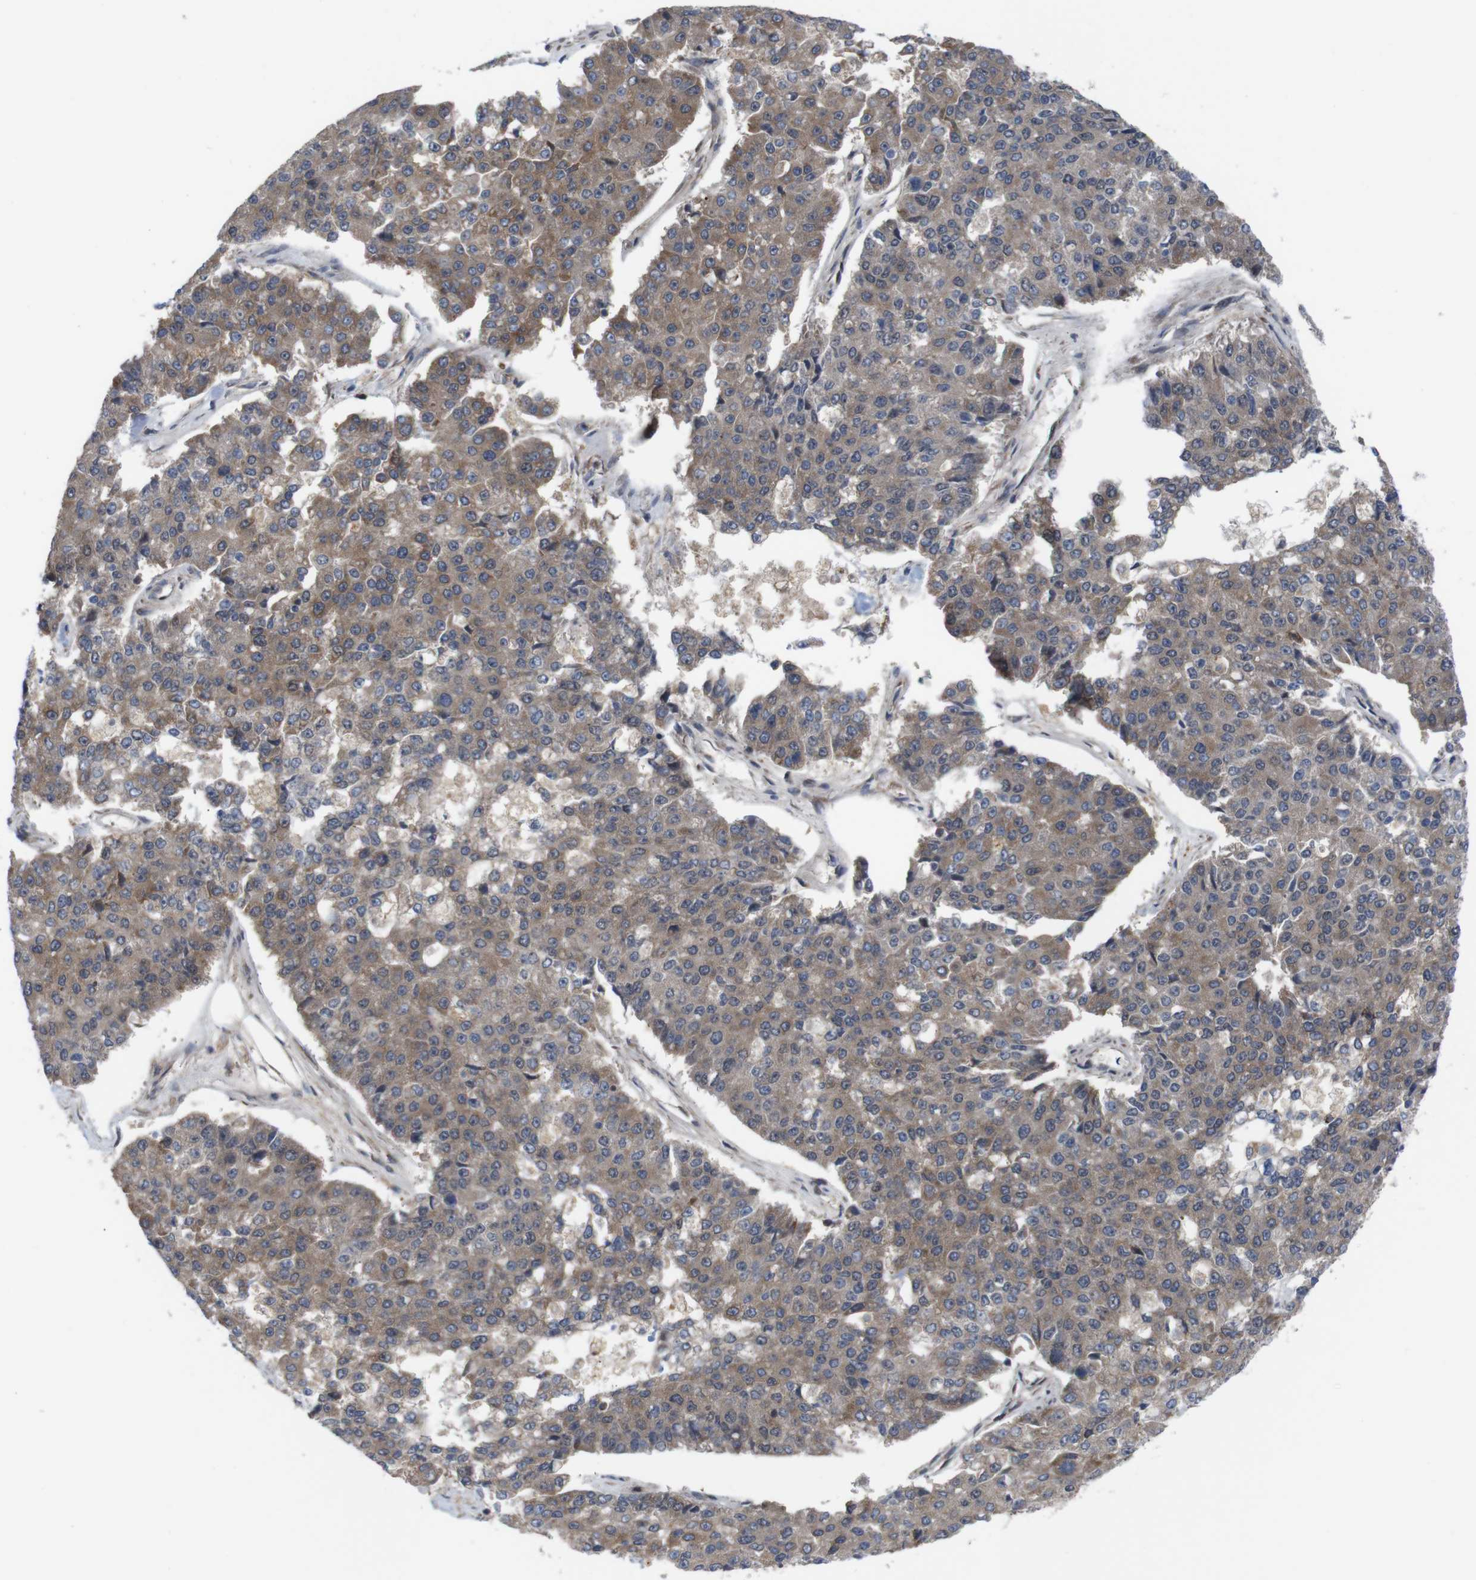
{"staining": {"intensity": "moderate", "quantity": ">75%", "location": "cytoplasmic/membranous"}, "tissue": "pancreatic cancer", "cell_type": "Tumor cells", "image_type": "cancer", "snomed": [{"axis": "morphology", "description": "Adenocarcinoma, NOS"}, {"axis": "topography", "description": "Pancreas"}], "caption": "Immunohistochemistry (IHC) (DAB) staining of pancreatic adenocarcinoma exhibits moderate cytoplasmic/membranous protein staining in about >75% of tumor cells.", "gene": "PTPN1", "patient": {"sex": "male", "age": 50}}